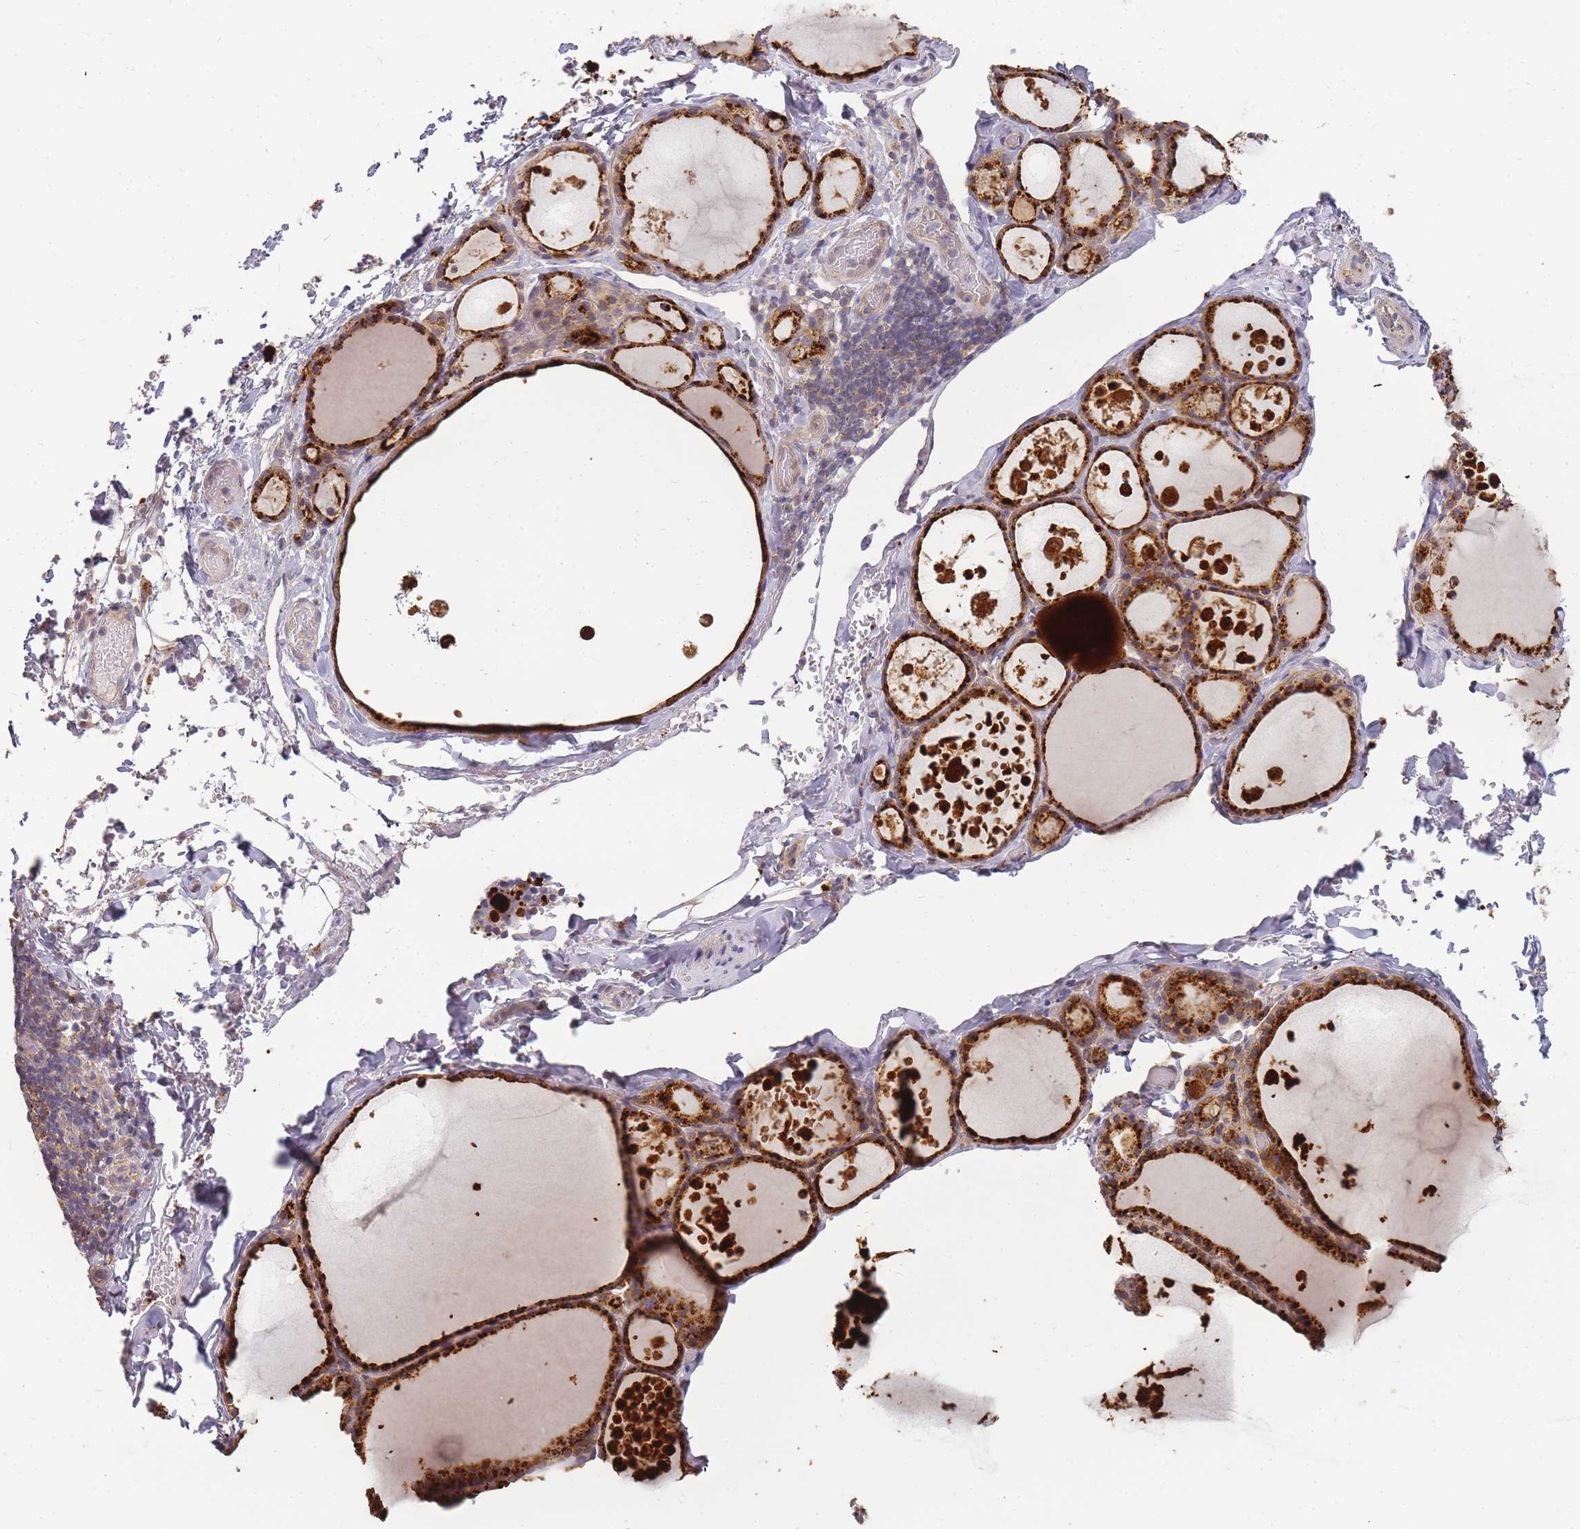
{"staining": {"intensity": "strong", "quantity": ">75%", "location": "cytoplasmic/membranous"}, "tissue": "thyroid gland", "cell_type": "Glandular cells", "image_type": "normal", "snomed": [{"axis": "morphology", "description": "Normal tissue, NOS"}, {"axis": "topography", "description": "Thyroid gland"}], "caption": "A brown stain shows strong cytoplasmic/membranous expression of a protein in glandular cells of unremarkable thyroid gland.", "gene": "ATG5", "patient": {"sex": "male", "age": 56}}